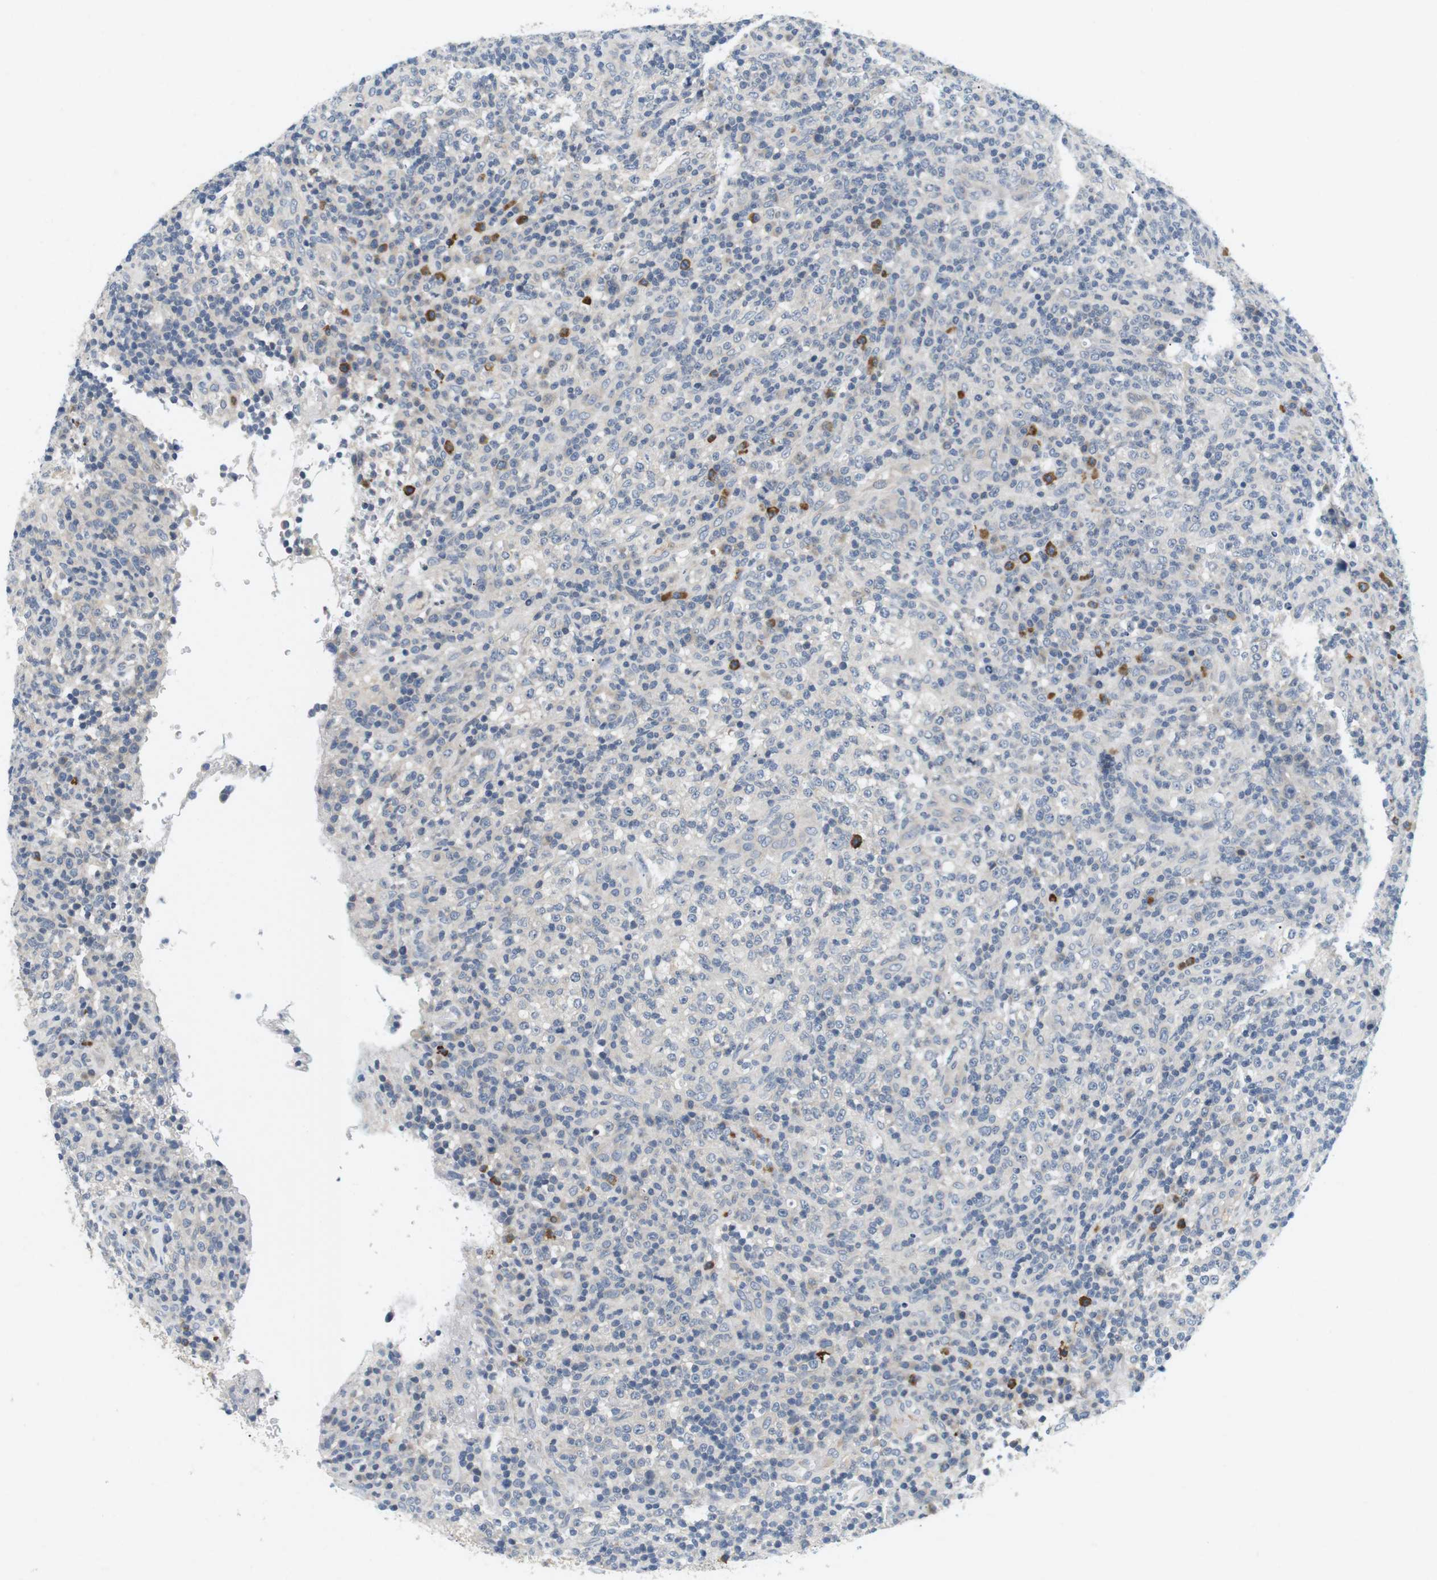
{"staining": {"intensity": "negative", "quantity": "none", "location": "none"}, "tissue": "lymphoma", "cell_type": "Tumor cells", "image_type": "cancer", "snomed": [{"axis": "morphology", "description": "Malignant lymphoma, non-Hodgkin's type, High grade"}, {"axis": "topography", "description": "Lymph node"}], "caption": "Histopathology image shows no significant protein expression in tumor cells of high-grade malignant lymphoma, non-Hodgkin's type.", "gene": "EVA1C", "patient": {"sex": "female", "age": 76}}